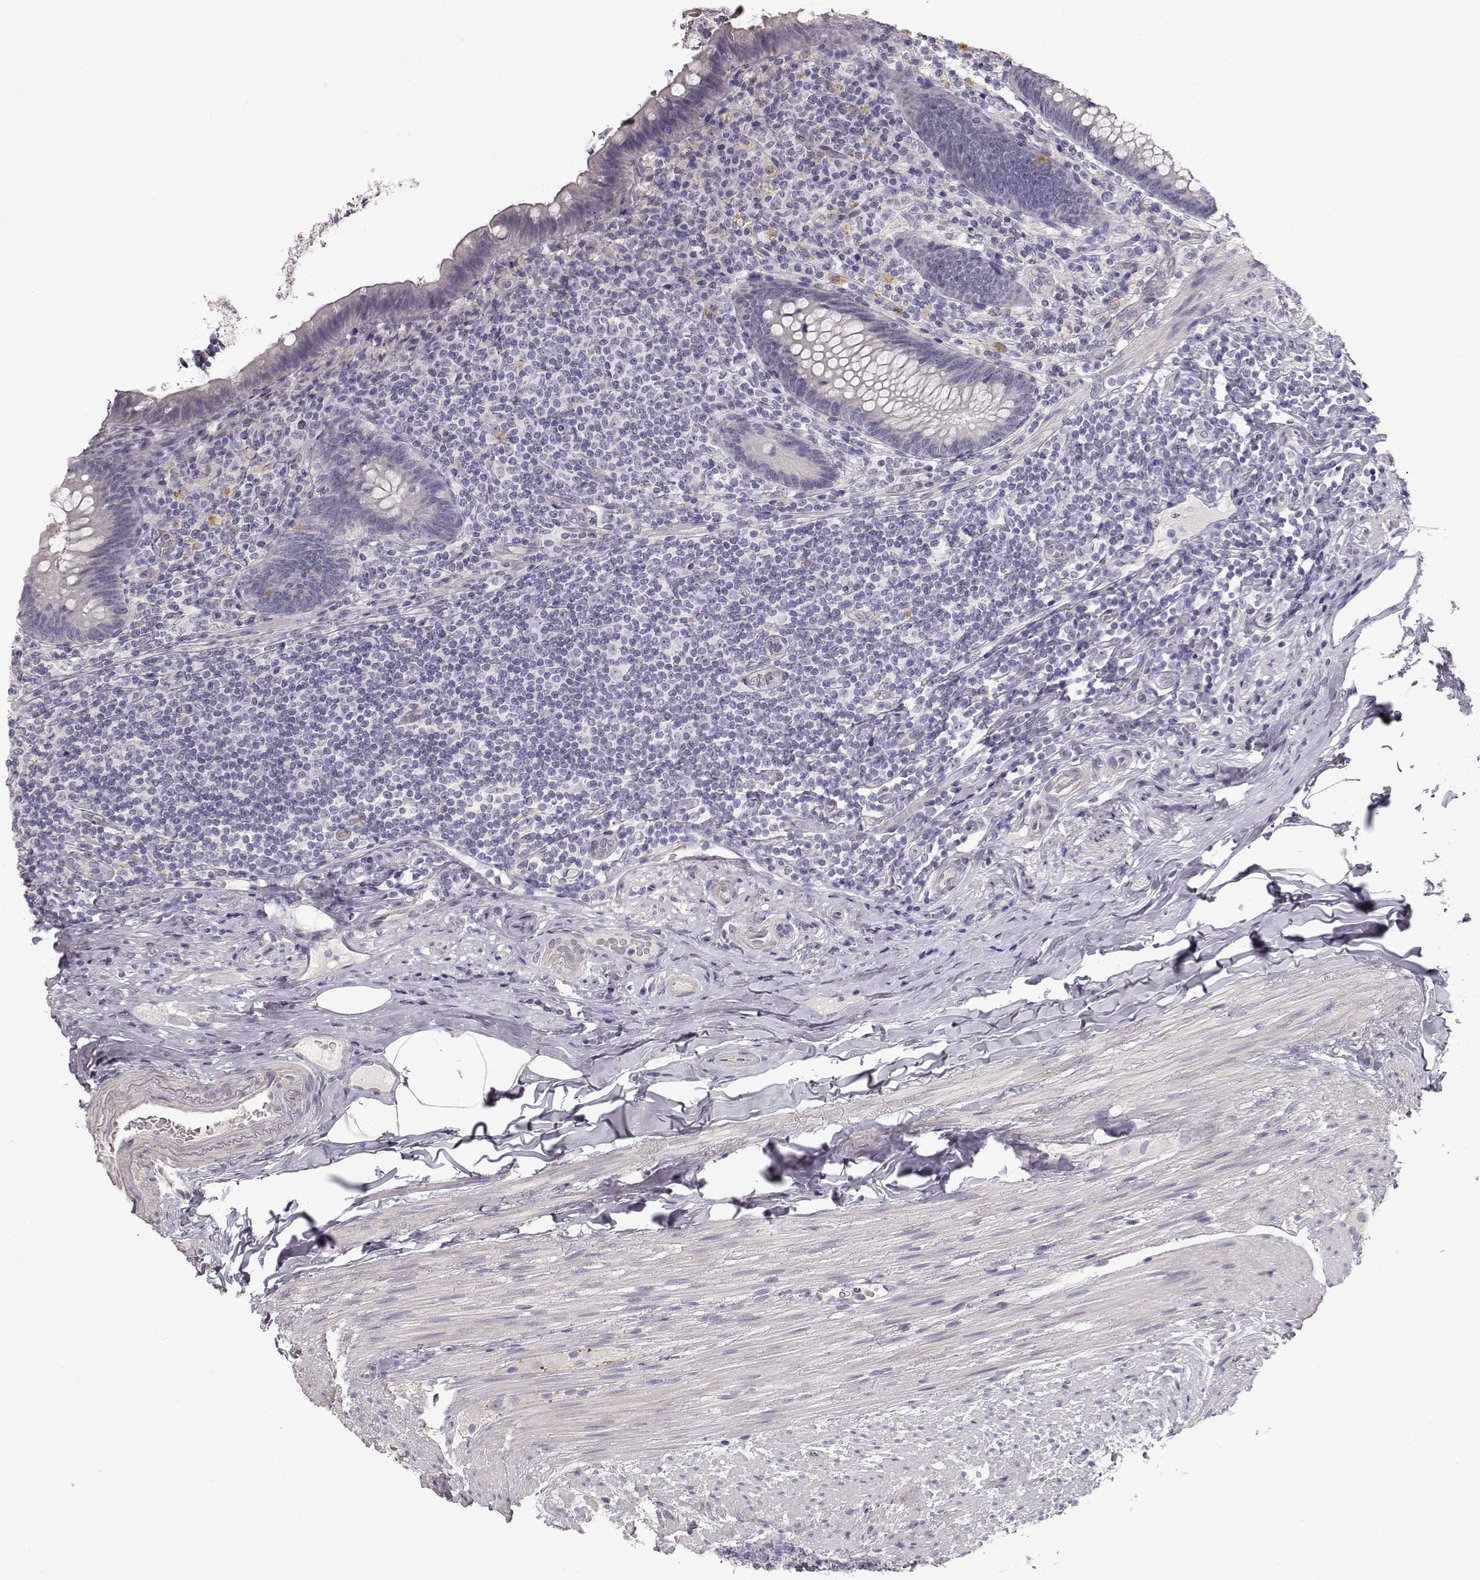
{"staining": {"intensity": "negative", "quantity": "none", "location": "none"}, "tissue": "appendix", "cell_type": "Glandular cells", "image_type": "normal", "snomed": [{"axis": "morphology", "description": "Normal tissue, NOS"}, {"axis": "topography", "description": "Appendix"}], "caption": "Glandular cells show no significant protein expression in unremarkable appendix. (Stains: DAB IHC with hematoxylin counter stain, Microscopy: brightfield microscopy at high magnification).", "gene": "SLC18A1", "patient": {"sex": "male", "age": 47}}